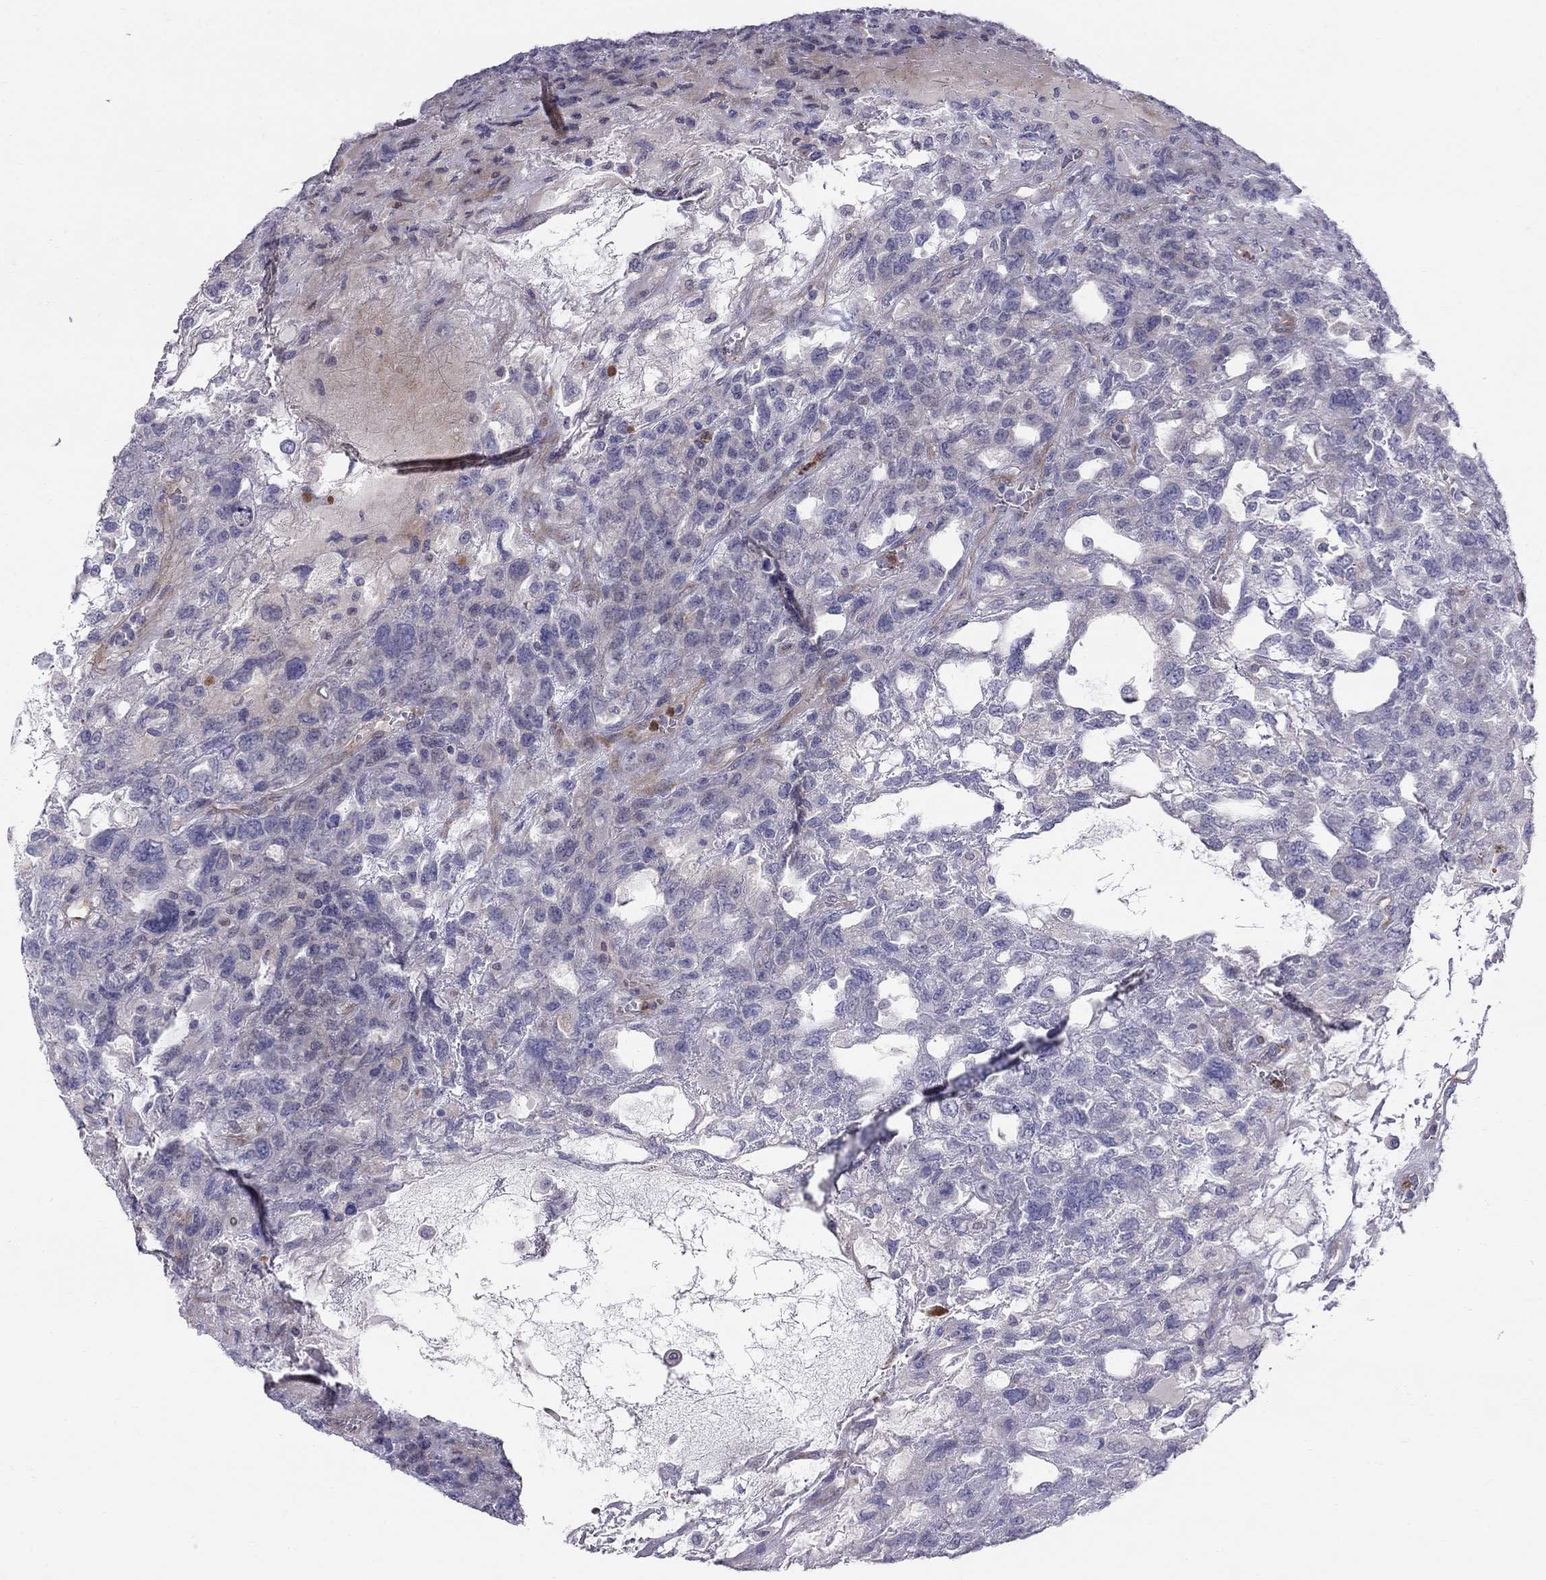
{"staining": {"intensity": "negative", "quantity": "none", "location": "none"}, "tissue": "testis cancer", "cell_type": "Tumor cells", "image_type": "cancer", "snomed": [{"axis": "morphology", "description": "Seminoma, NOS"}, {"axis": "topography", "description": "Testis"}], "caption": "Seminoma (testis) stained for a protein using IHC reveals no expression tumor cells.", "gene": "SPINT4", "patient": {"sex": "male", "age": 52}}